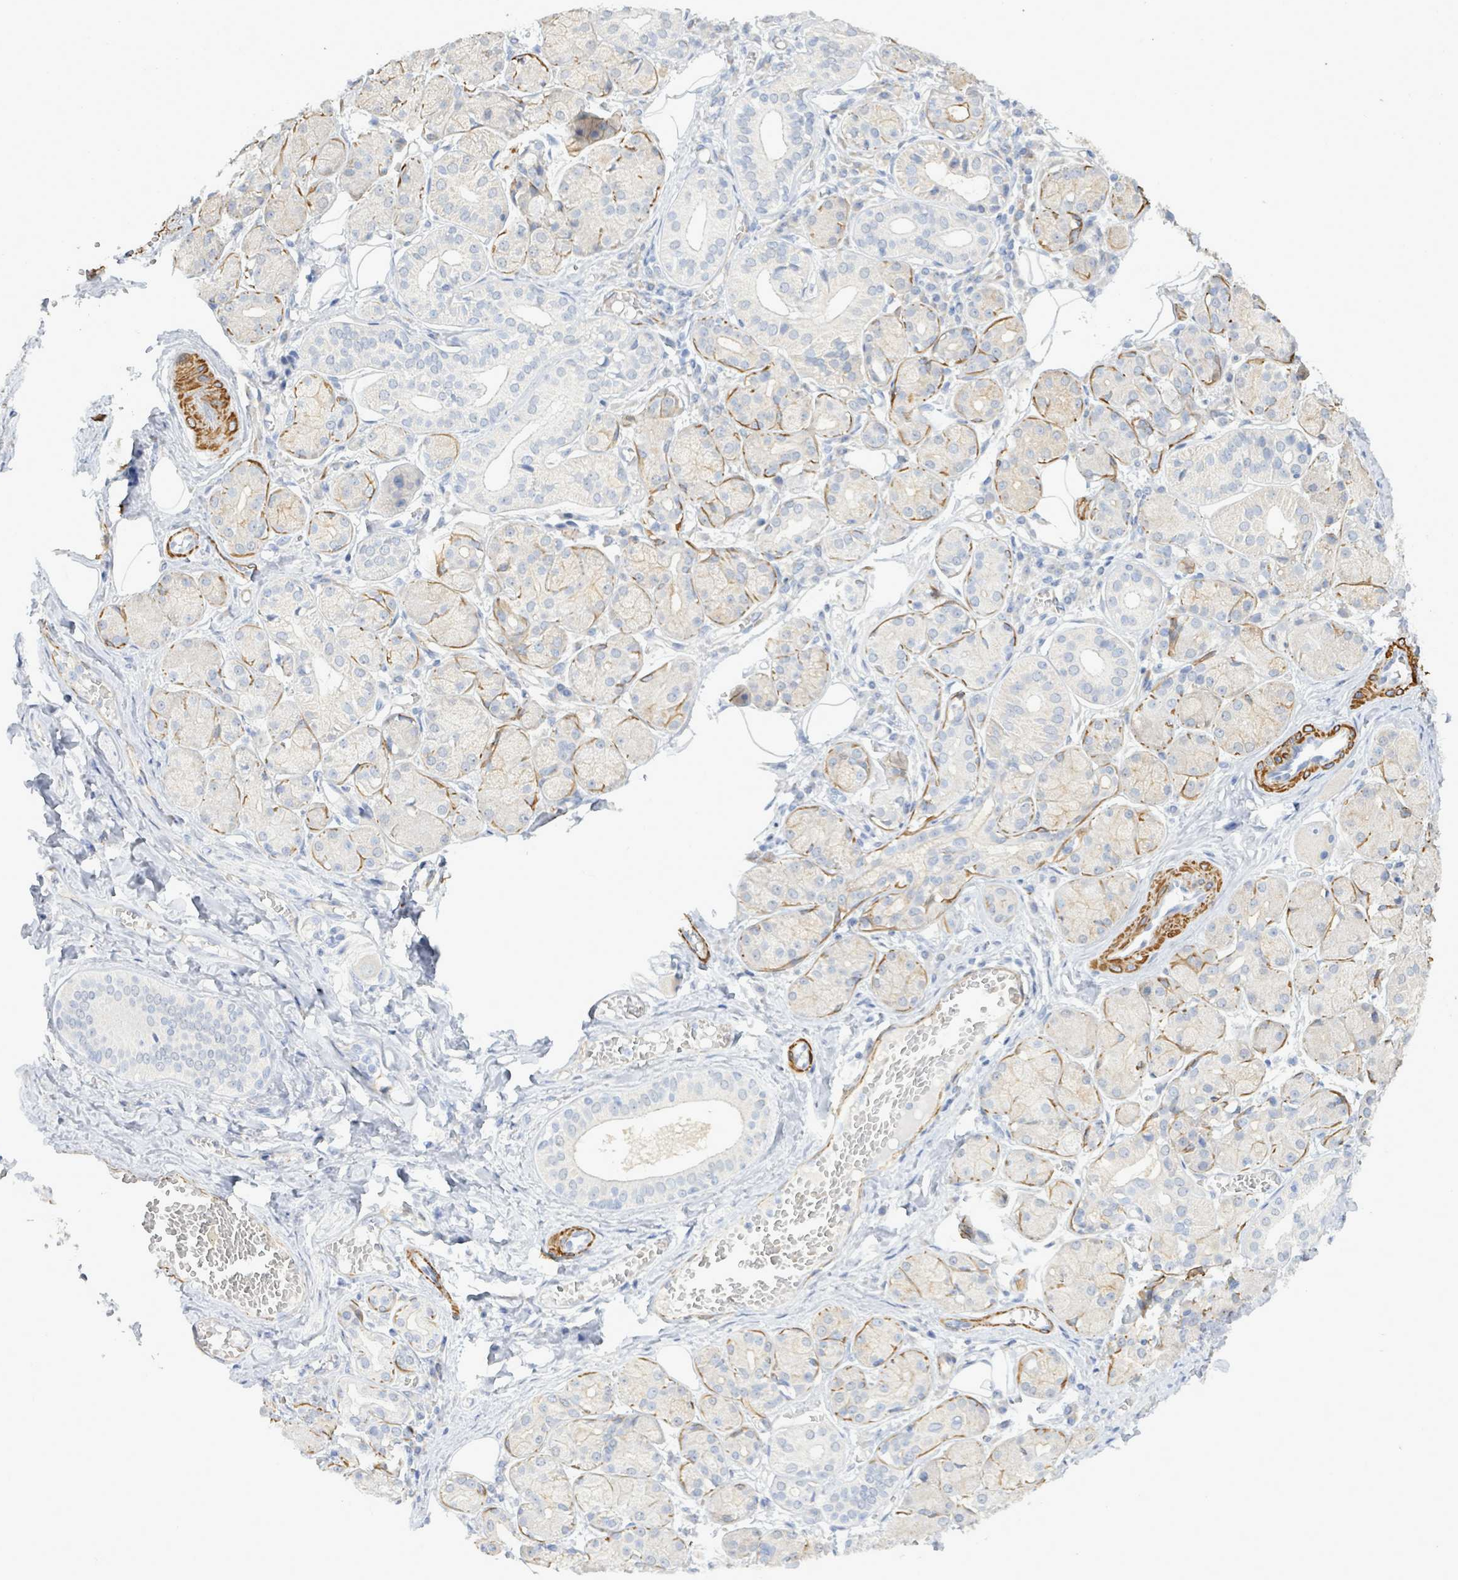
{"staining": {"intensity": "moderate", "quantity": "25%-75%", "location": "cytoplasmic/membranous"}, "tissue": "salivary gland", "cell_type": "Glandular cells", "image_type": "normal", "snomed": [{"axis": "morphology", "description": "Squamous cell carcinoma, NOS"}, {"axis": "topography", "description": "Skin"}, {"axis": "topography", "description": "Head-Neck"}], "caption": "This image shows IHC staining of benign salivary gland, with medium moderate cytoplasmic/membranous positivity in approximately 25%-75% of glandular cells.", "gene": "DMRTC1B", "patient": {"sex": "male", "age": 80}}